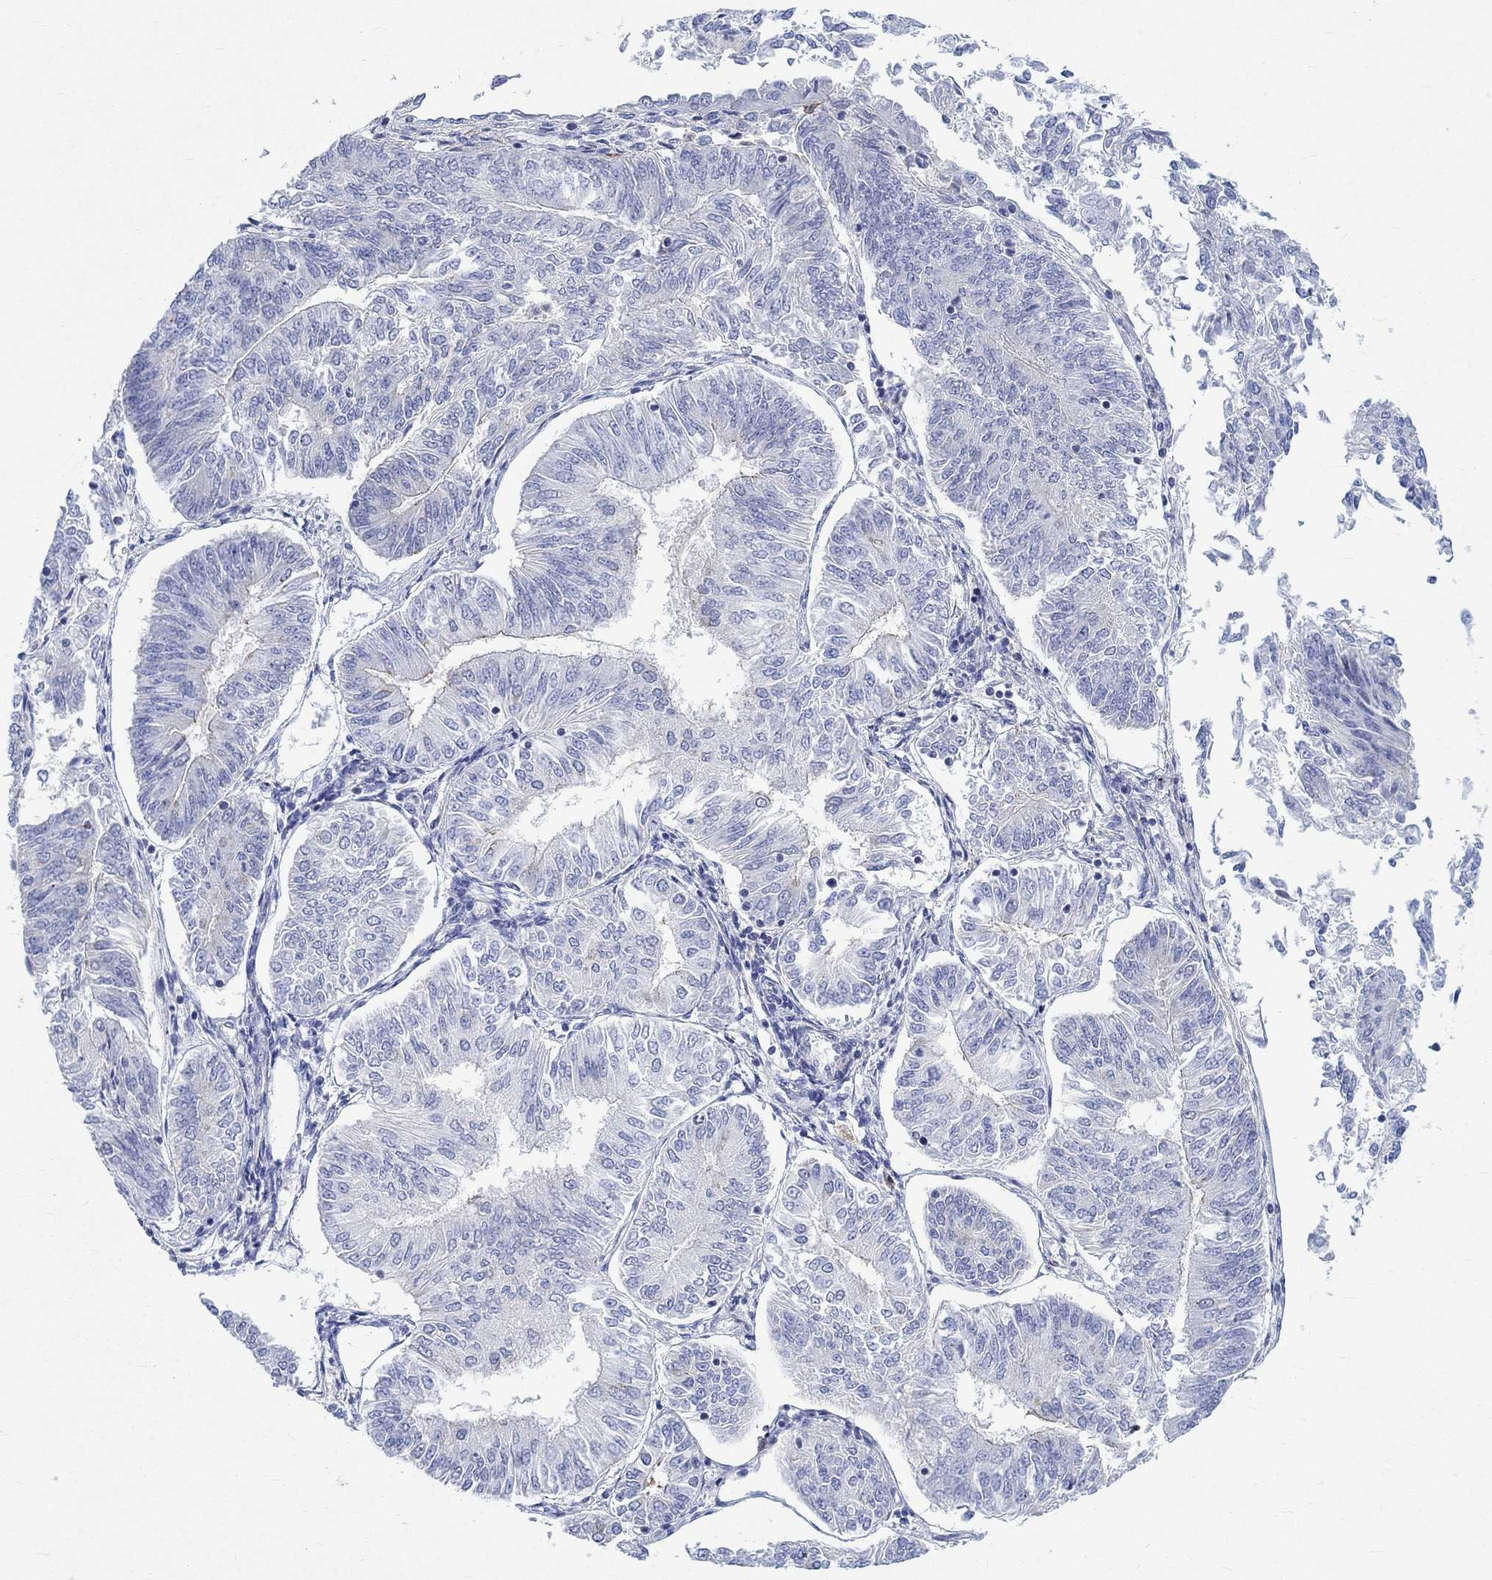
{"staining": {"intensity": "negative", "quantity": "none", "location": "none"}, "tissue": "endometrial cancer", "cell_type": "Tumor cells", "image_type": "cancer", "snomed": [{"axis": "morphology", "description": "Adenocarcinoma, NOS"}, {"axis": "topography", "description": "Endometrium"}], "caption": "IHC image of neoplastic tissue: endometrial adenocarcinoma stained with DAB exhibits no significant protein expression in tumor cells.", "gene": "NAV3", "patient": {"sex": "female", "age": 58}}